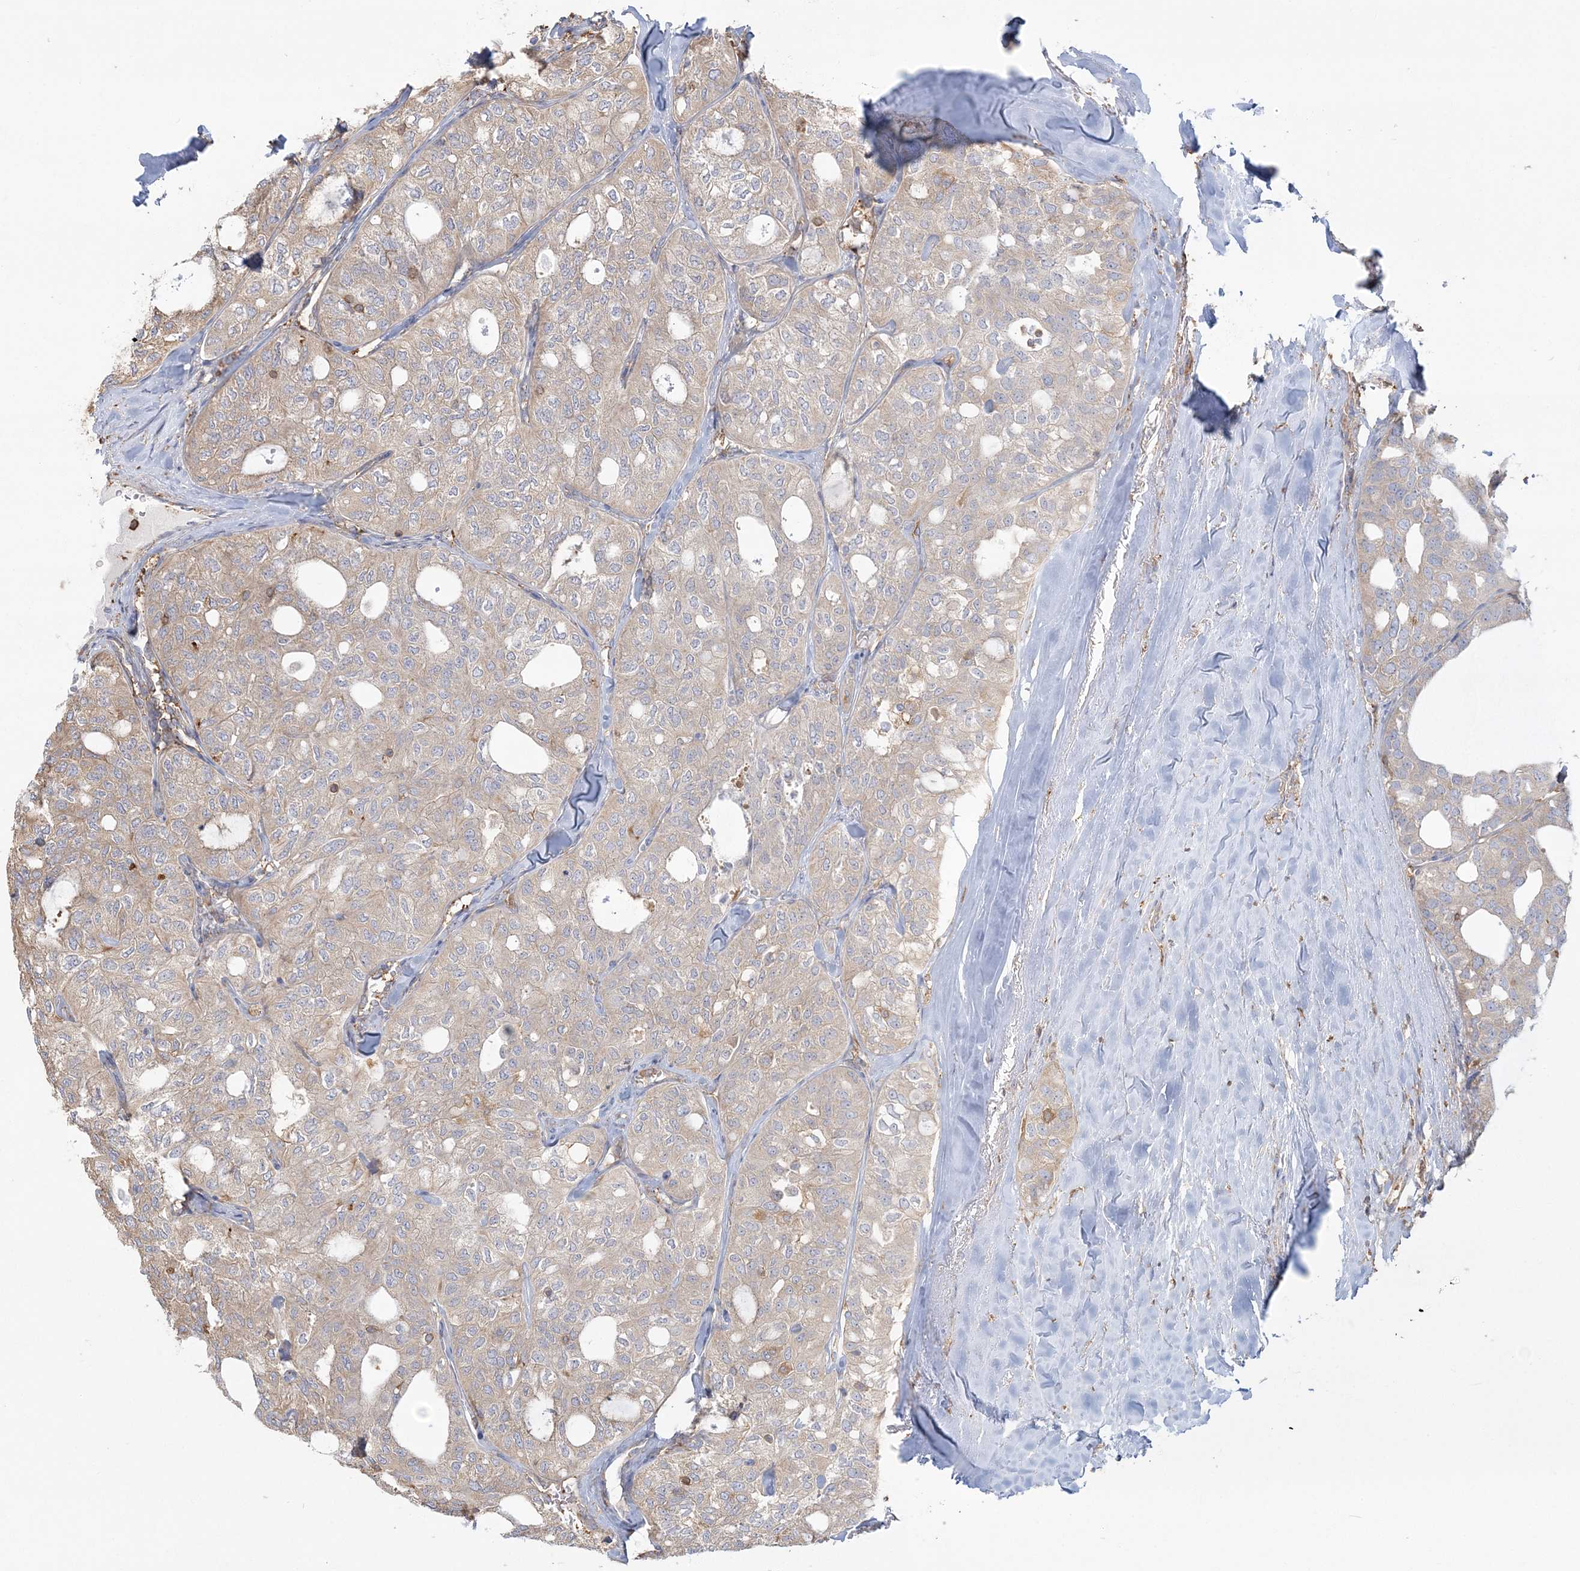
{"staining": {"intensity": "weak", "quantity": "25%-75%", "location": "cytoplasmic/membranous"}, "tissue": "thyroid cancer", "cell_type": "Tumor cells", "image_type": "cancer", "snomed": [{"axis": "morphology", "description": "Follicular adenoma carcinoma, NOS"}, {"axis": "topography", "description": "Thyroid gland"}], "caption": "Tumor cells display low levels of weak cytoplasmic/membranous expression in about 25%-75% of cells in human thyroid cancer (follicular adenoma carcinoma).", "gene": "ANKS1A", "patient": {"sex": "male", "age": 75}}